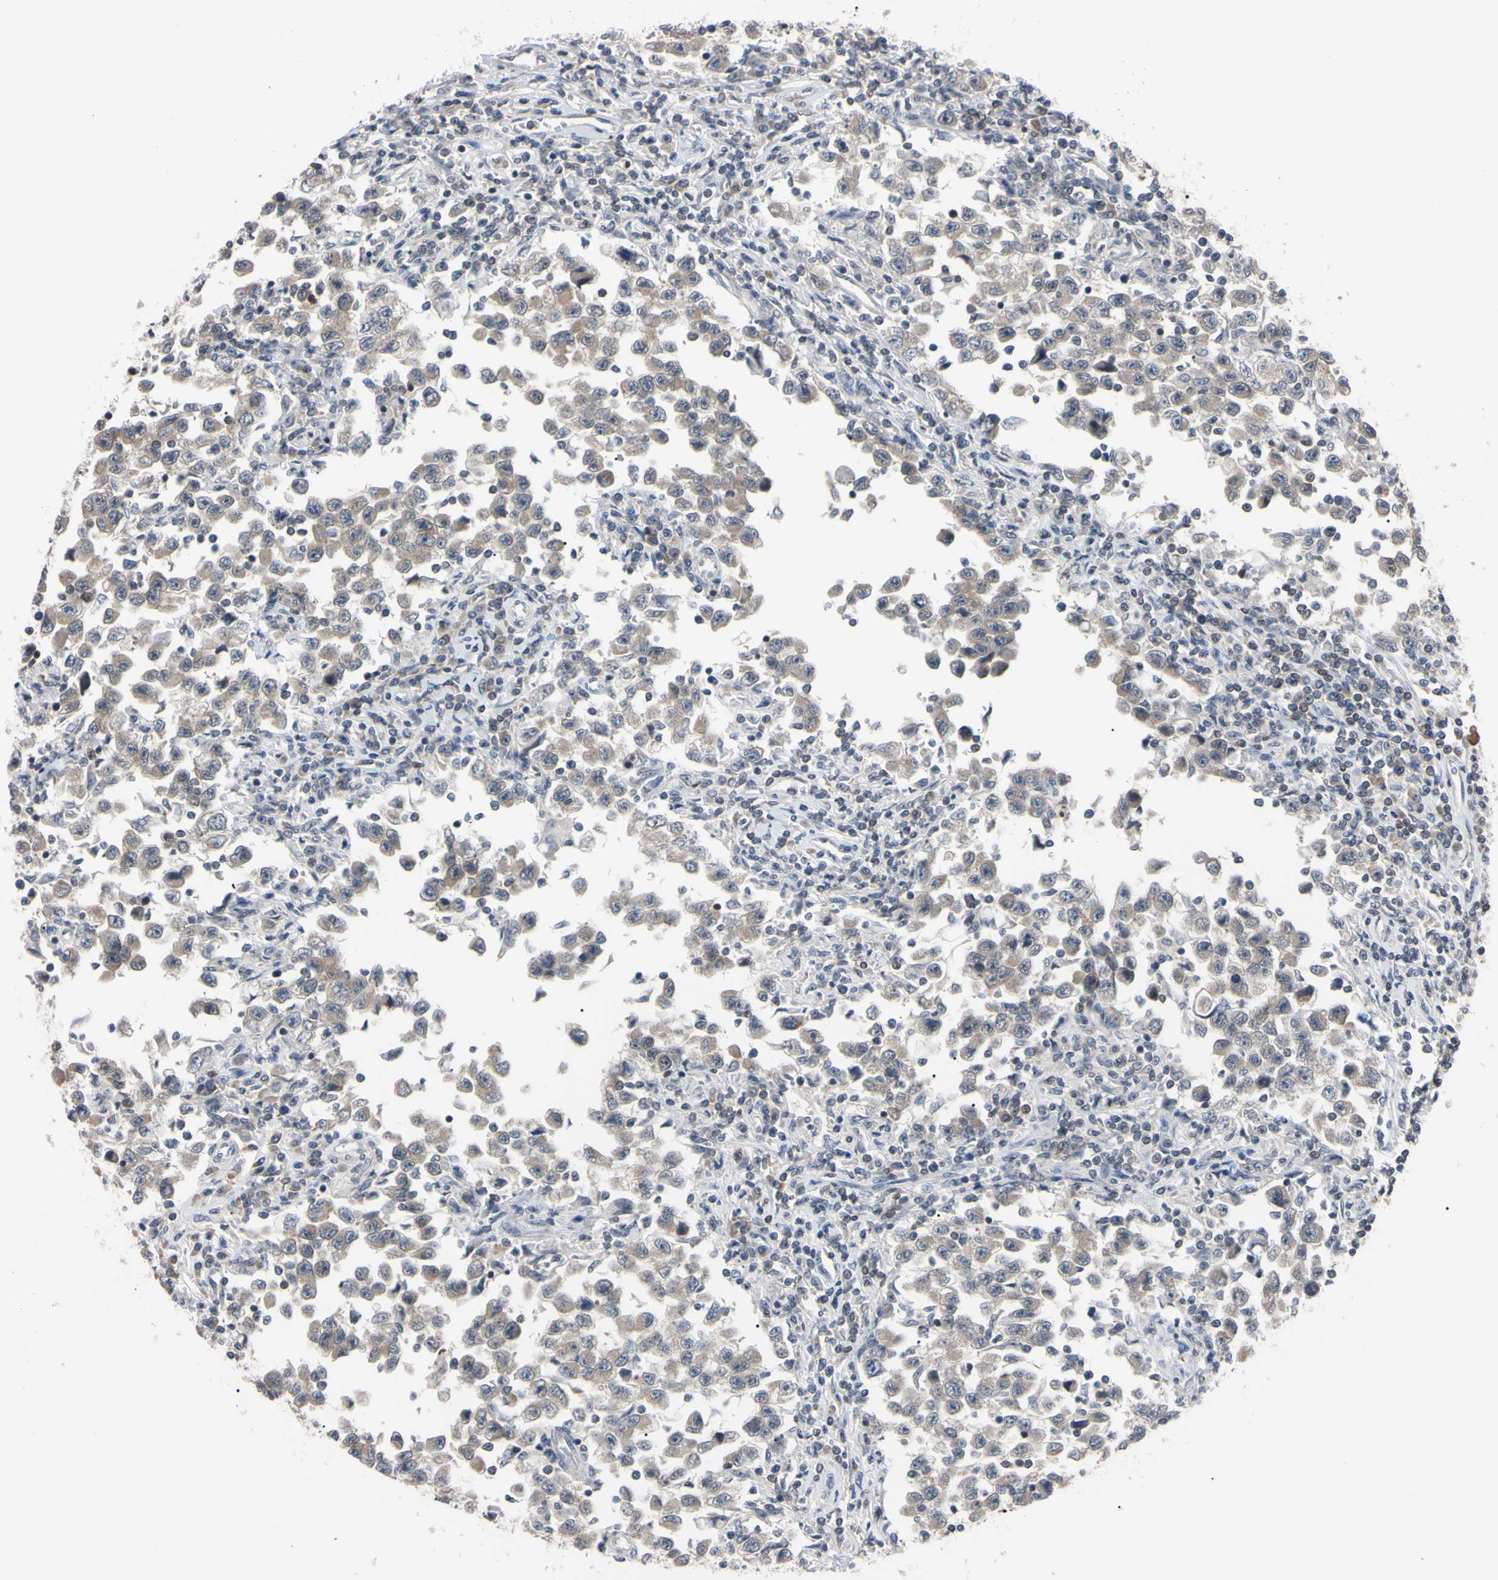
{"staining": {"intensity": "weak", "quantity": "25%-75%", "location": "cytoplasmic/membranous"}, "tissue": "testis cancer", "cell_type": "Tumor cells", "image_type": "cancer", "snomed": [{"axis": "morphology", "description": "Carcinoma, Embryonal, NOS"}, {"axis": "topography", "description": "Testis"}], "caption": "Testis cancer (embryonal carcinoma) was stained to show a protein in brown. There is low levels of weak cytoplasmic/membranous positivity in about 25%-75% of tumor cells.", "gene": "UBE2I", "patient": {"sex": "male", "age": 21}}